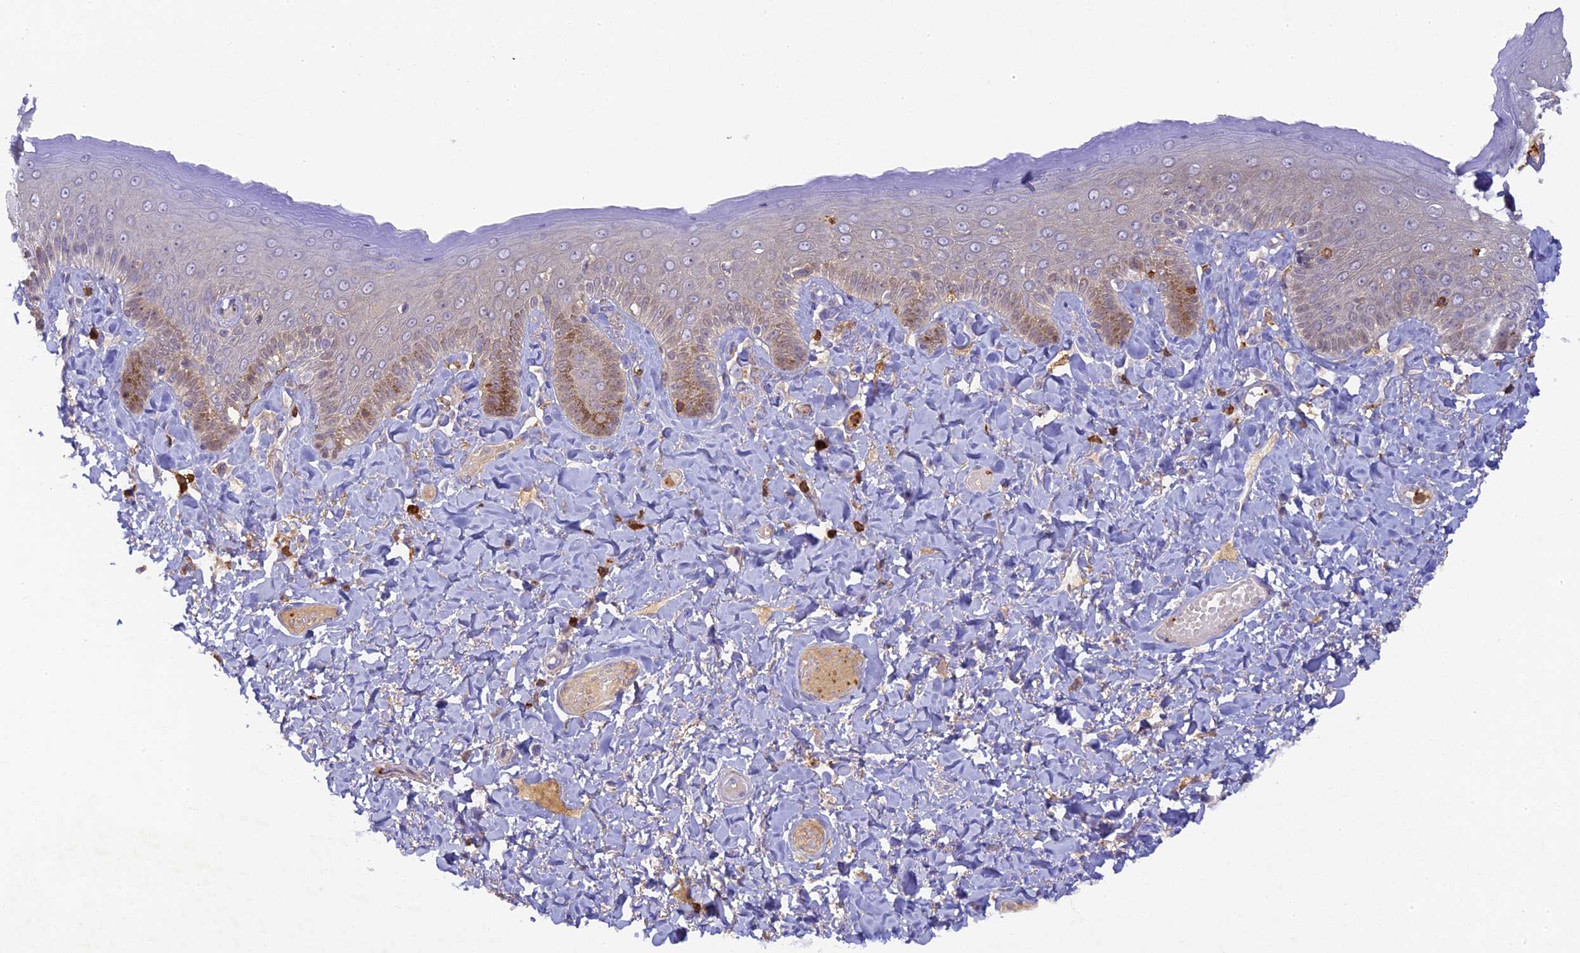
{"staining": {"intensity": "moderate", "quantity": "<25%", "location": "cytoplasmic/membranous"}, "tissue": "skin", "cell_type": "Epidermal cells", "image_type": "normal", "snomed": [{"axis": "morphology", "description": "Normal tissue, NOS"}, {"axis": "topography", "description": "Anal"}], "caption": "Immunohistochemistry (IHC) staining of benign skin, which displays low levels of moderate cytoplasmic/membranous positivity in about <25% of epidermal cells indicating moderate cytoplasmic/membranous protein positivity. The staining was performed using DAB (3,3'-diaminobenzidine) (brown) for protein detection and nuclei were counterstained in hematoxylin (blue).", "gene": "FYB1", "patient": {"sex": "male", "age": 69}}